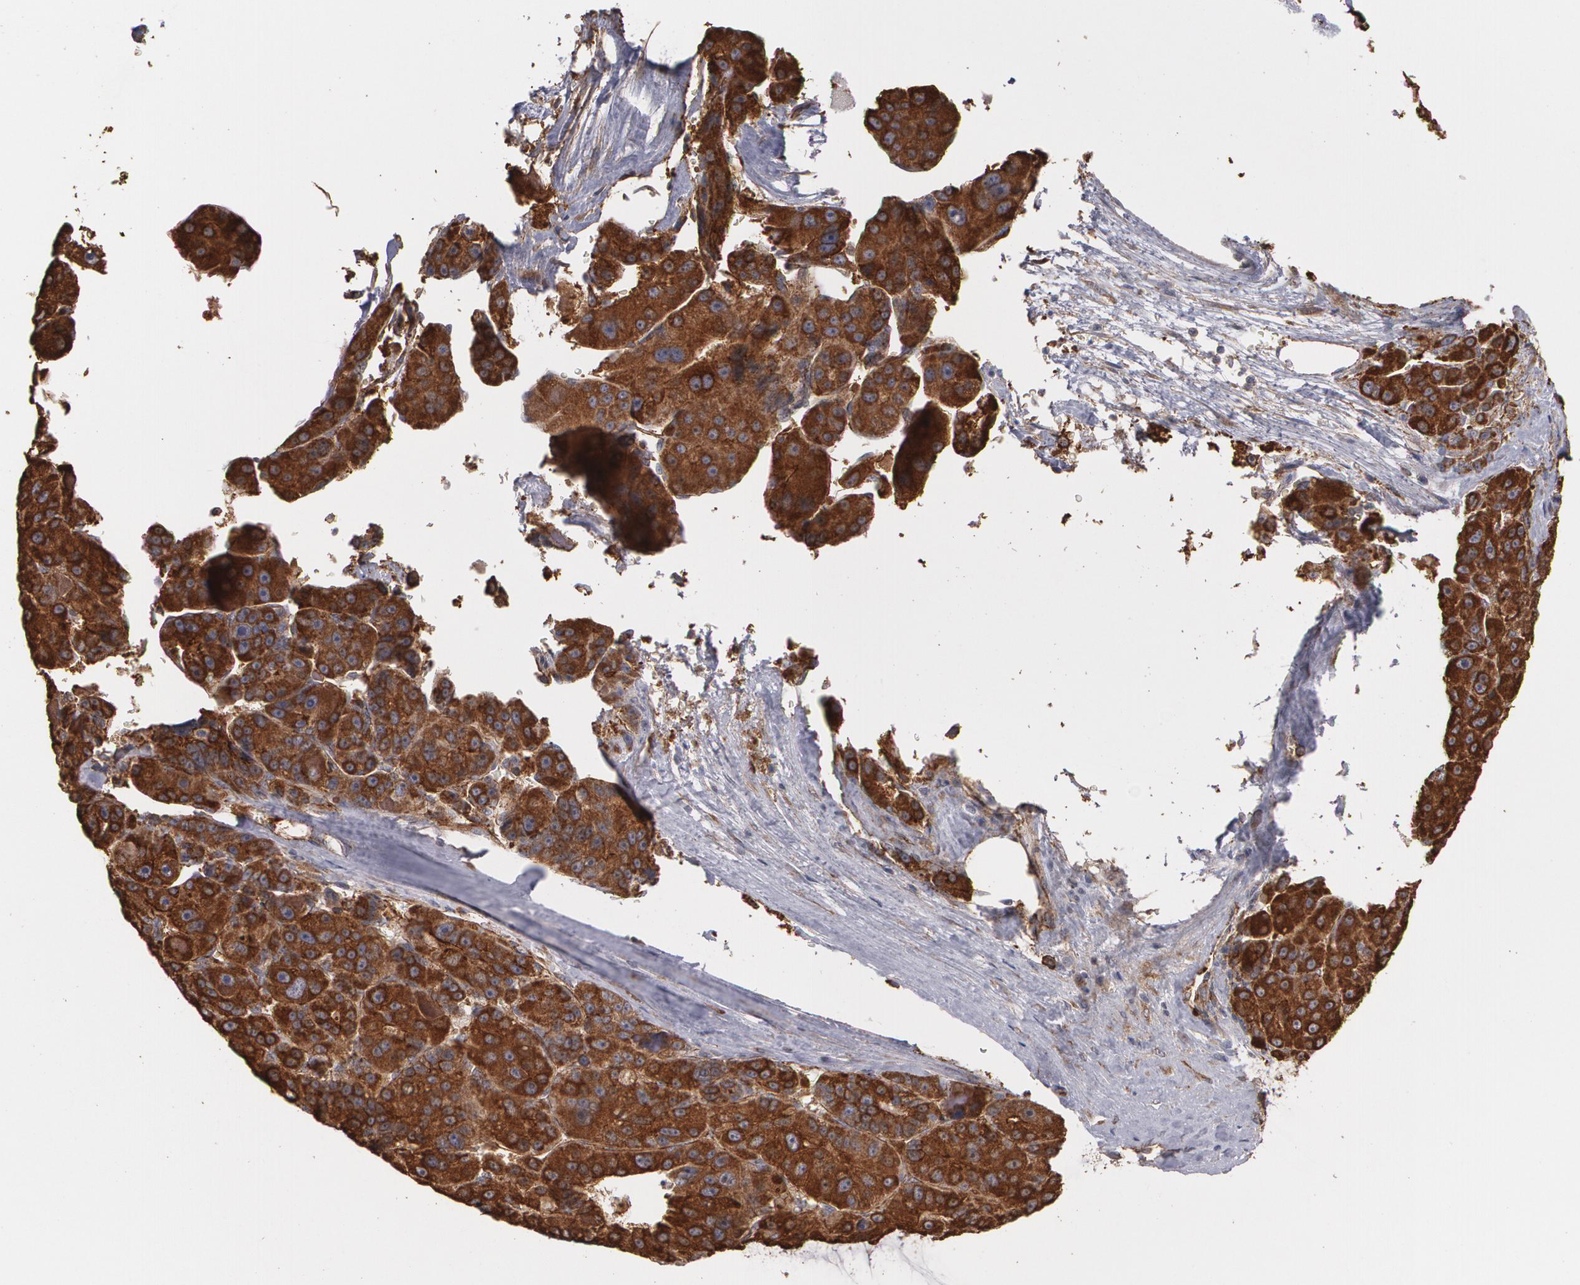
{"staining": {"intensity": "strong", "quantity": ">75%", "location": "cytoplasmic/membranous"}, "tissue": "liver cancer", "cell_type": "Tumor cells", "image_type": "cancer", "snomed": [{"axis": "morphology", "description": "Carcinoma, Hepatocellular, NOS"}, {"axis": "topography", "description": "Liver"}], "caption": "Liver cancer (hepatocellular carcinoma) stained with IHC displays strong cytoplasmic/membranous expression in about >75% of tumor cells.", "gene": "TJP1", "patient": {"sex": "male", "age": 76}}